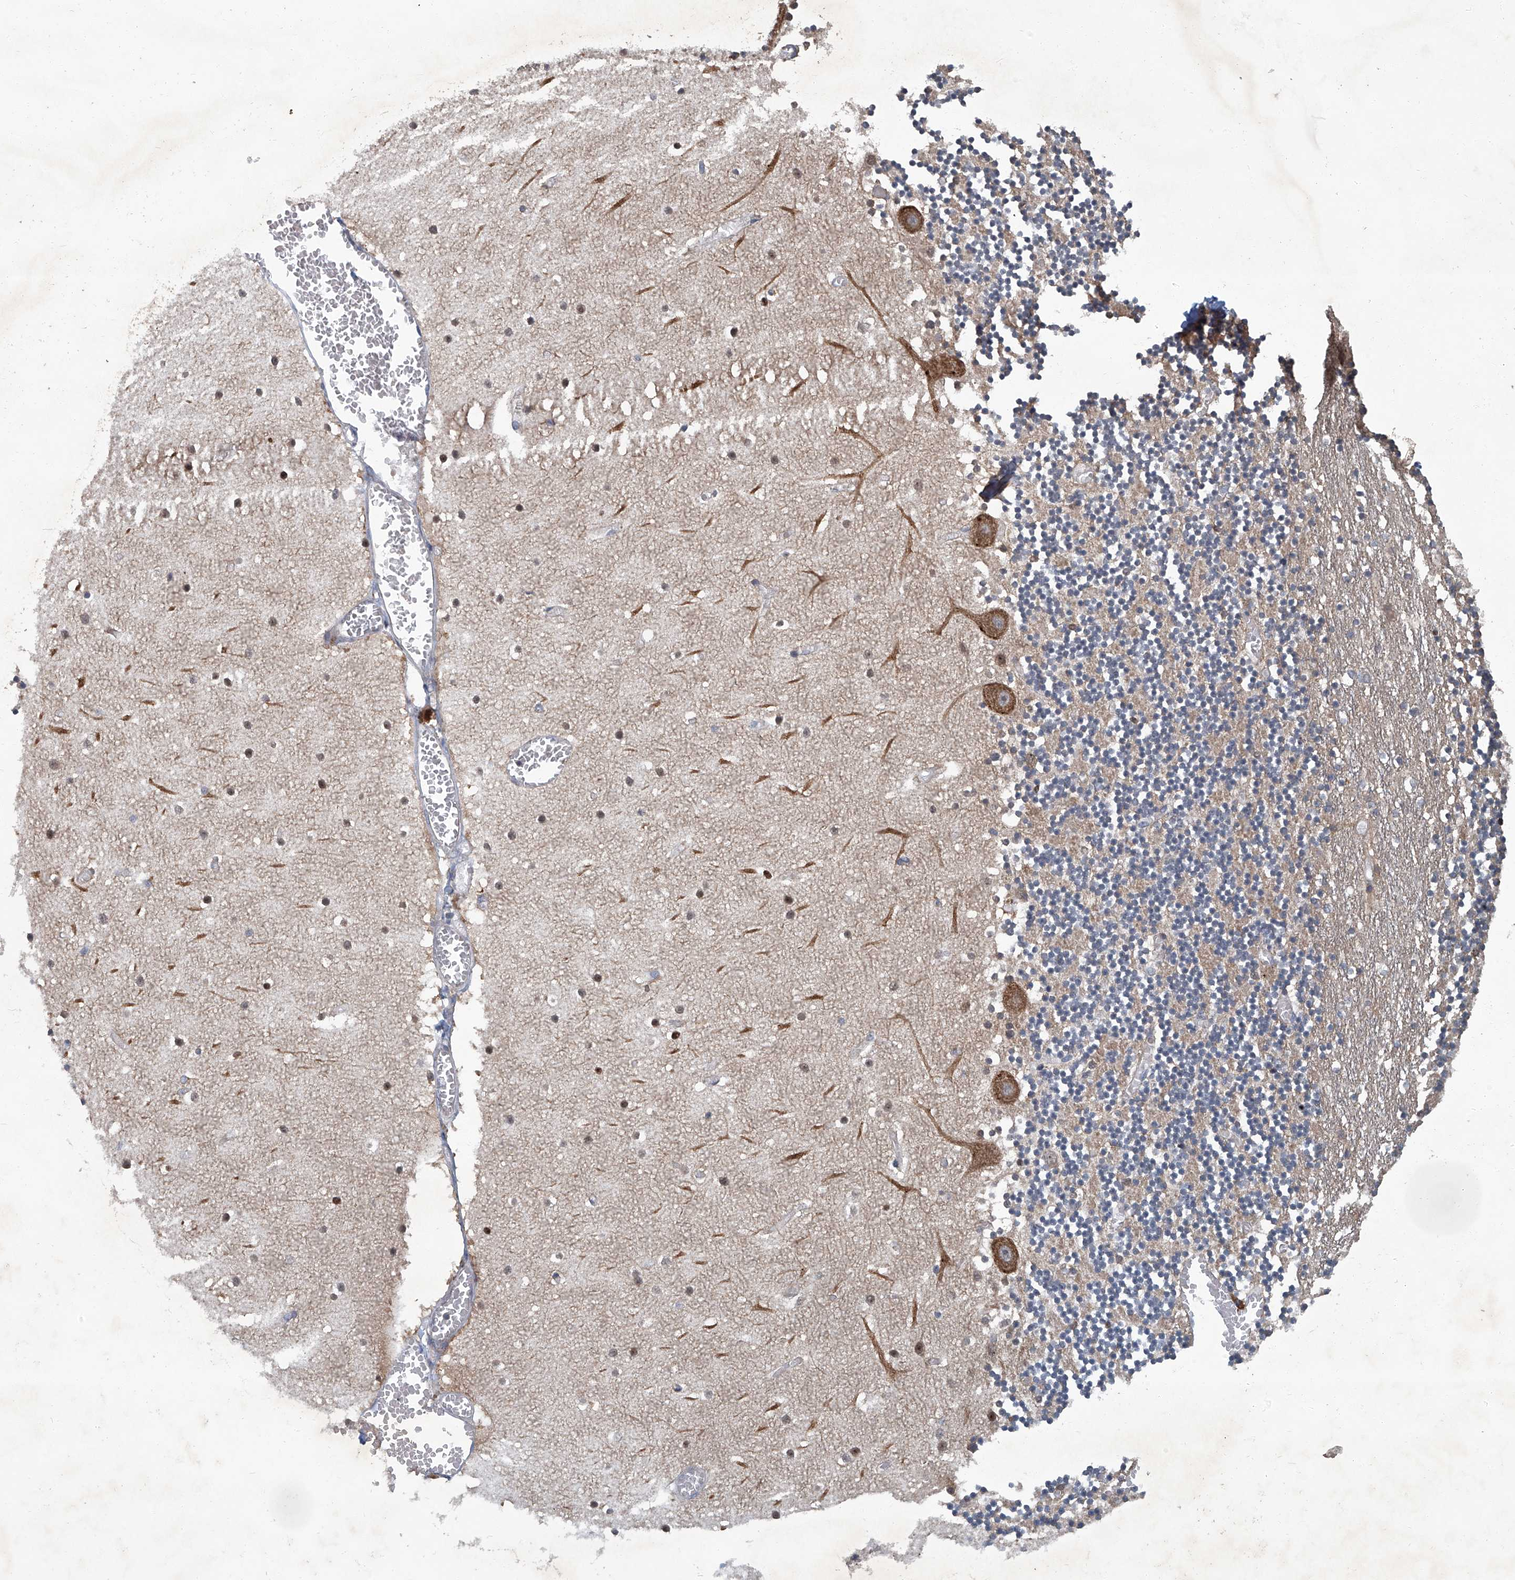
{"staining": {"intensity": "weak", "quantity": "25%-75%", "location": "cytoplasmic/membranous"}, "tissue": "cerebellum", "cell_type": "Cells in granular layer", "image_type": "normal", "snomed": [{"axis": "morphology", "description": "Normal tissue, NOS"}, {"axis": "topography", "description": "Cerebellum"}], "caption": "High-magnification brightfield microscopy of unremarkable cerebellum stained with DAB (brown) and counterstained with hematoxylin (blue). cells in granular layer exhibit weak cytoplasmic/membranous expression is present in about25%-75% of cells.", "gene": "ANKRD34A", "patient": {"sex": "female", "age": 28}}